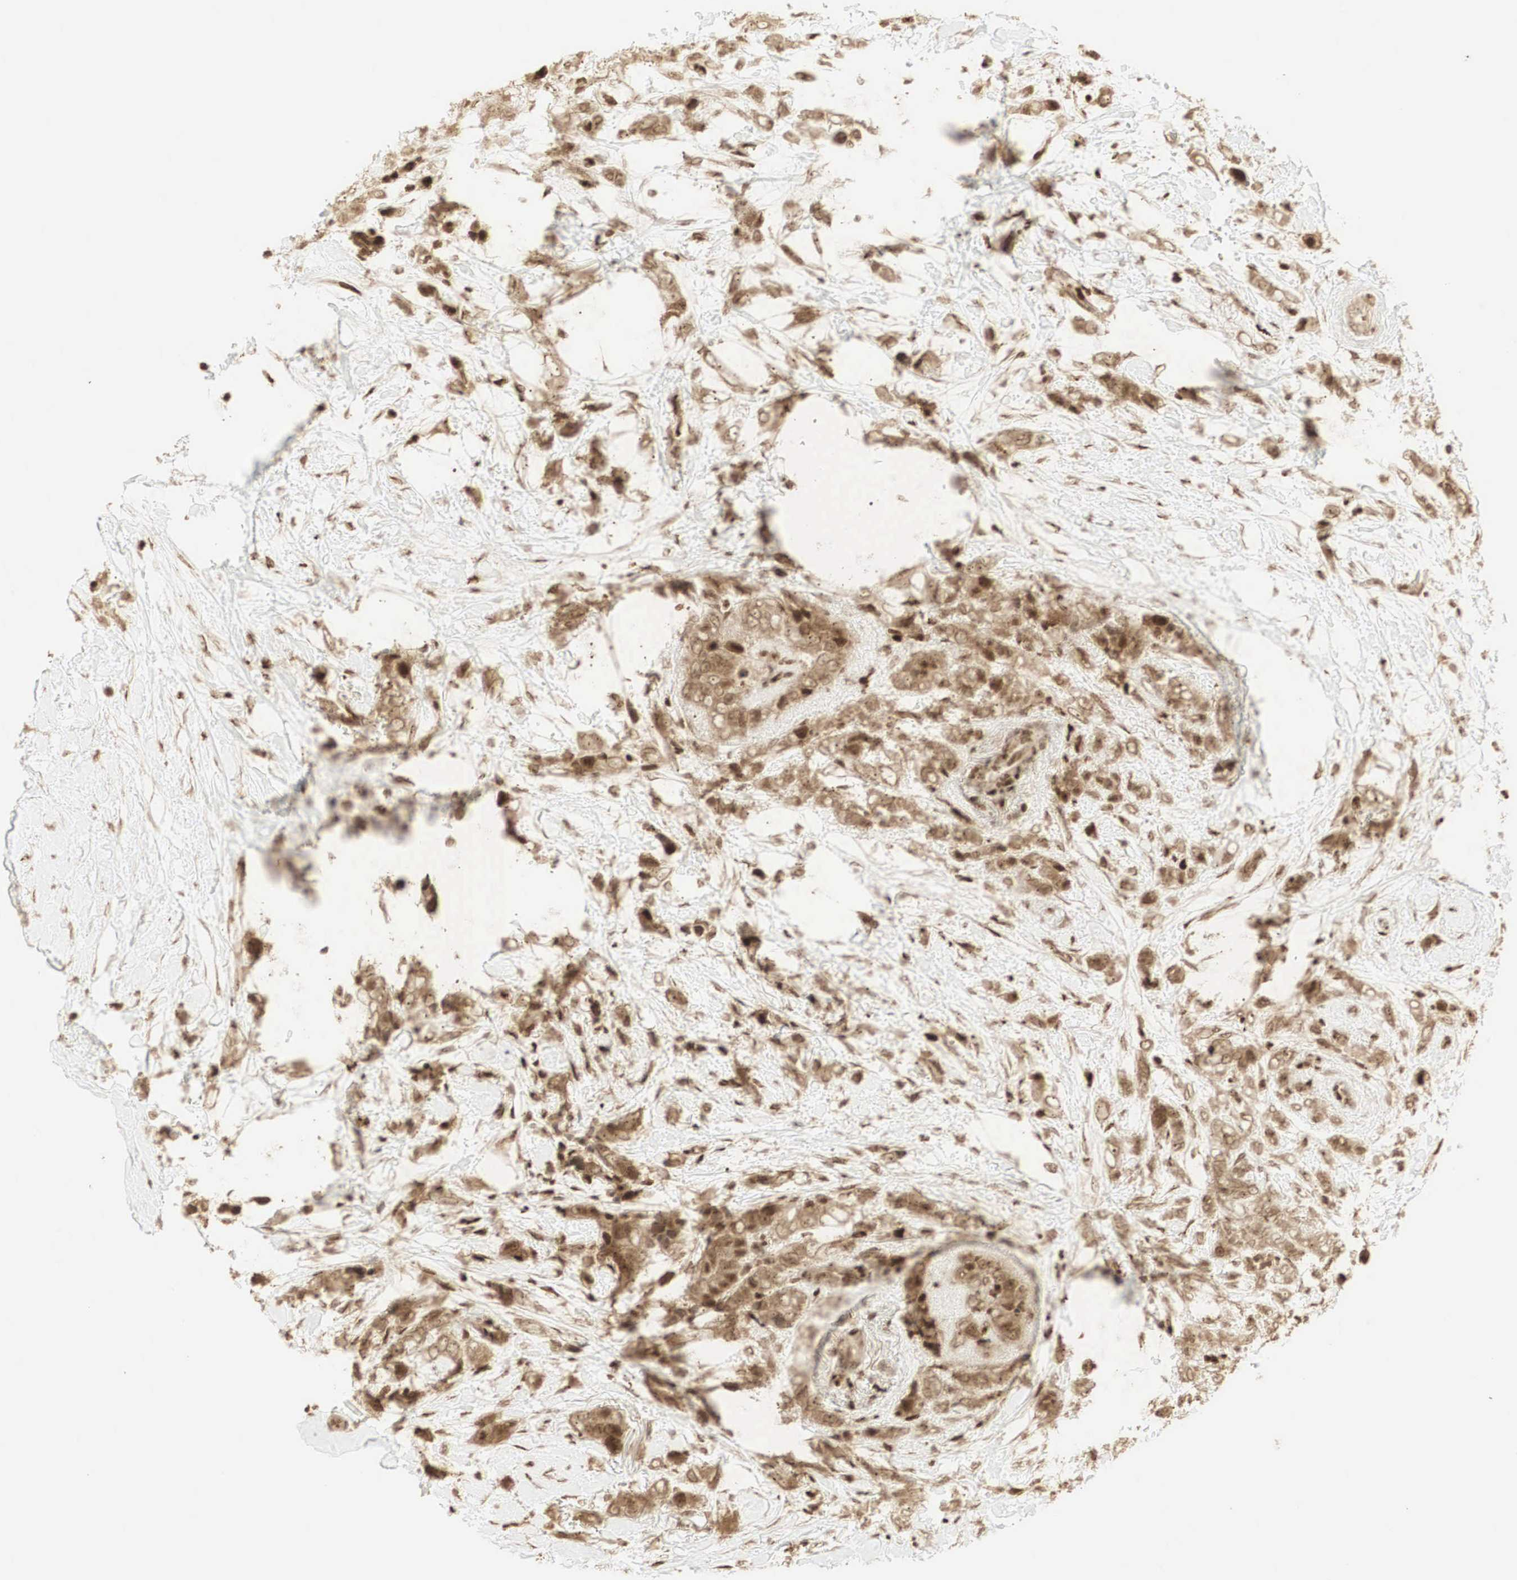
{"staining": {"intensity": "moderate", "quantity": ">75%", "location": "cytoplasmic/membranous,nuclear"}, "tissue": "breast cancer", "cell_type": "Tumor cells", "image_type": "cancer", "snomed": [{"axis": "morphology", "description": "Lobular carcinoma"}, {"axis": "topography", "description": "Breast"}], "caption": "About >75% of tumor cells in breast lobular carcinoma exhibit moderate cytoplasmic/membranous and nuclear protein positivity as visualized by brown immunohistochemical staining.", "gene": "RNF113A", "patient": {"sex": "female", "age": 57}}